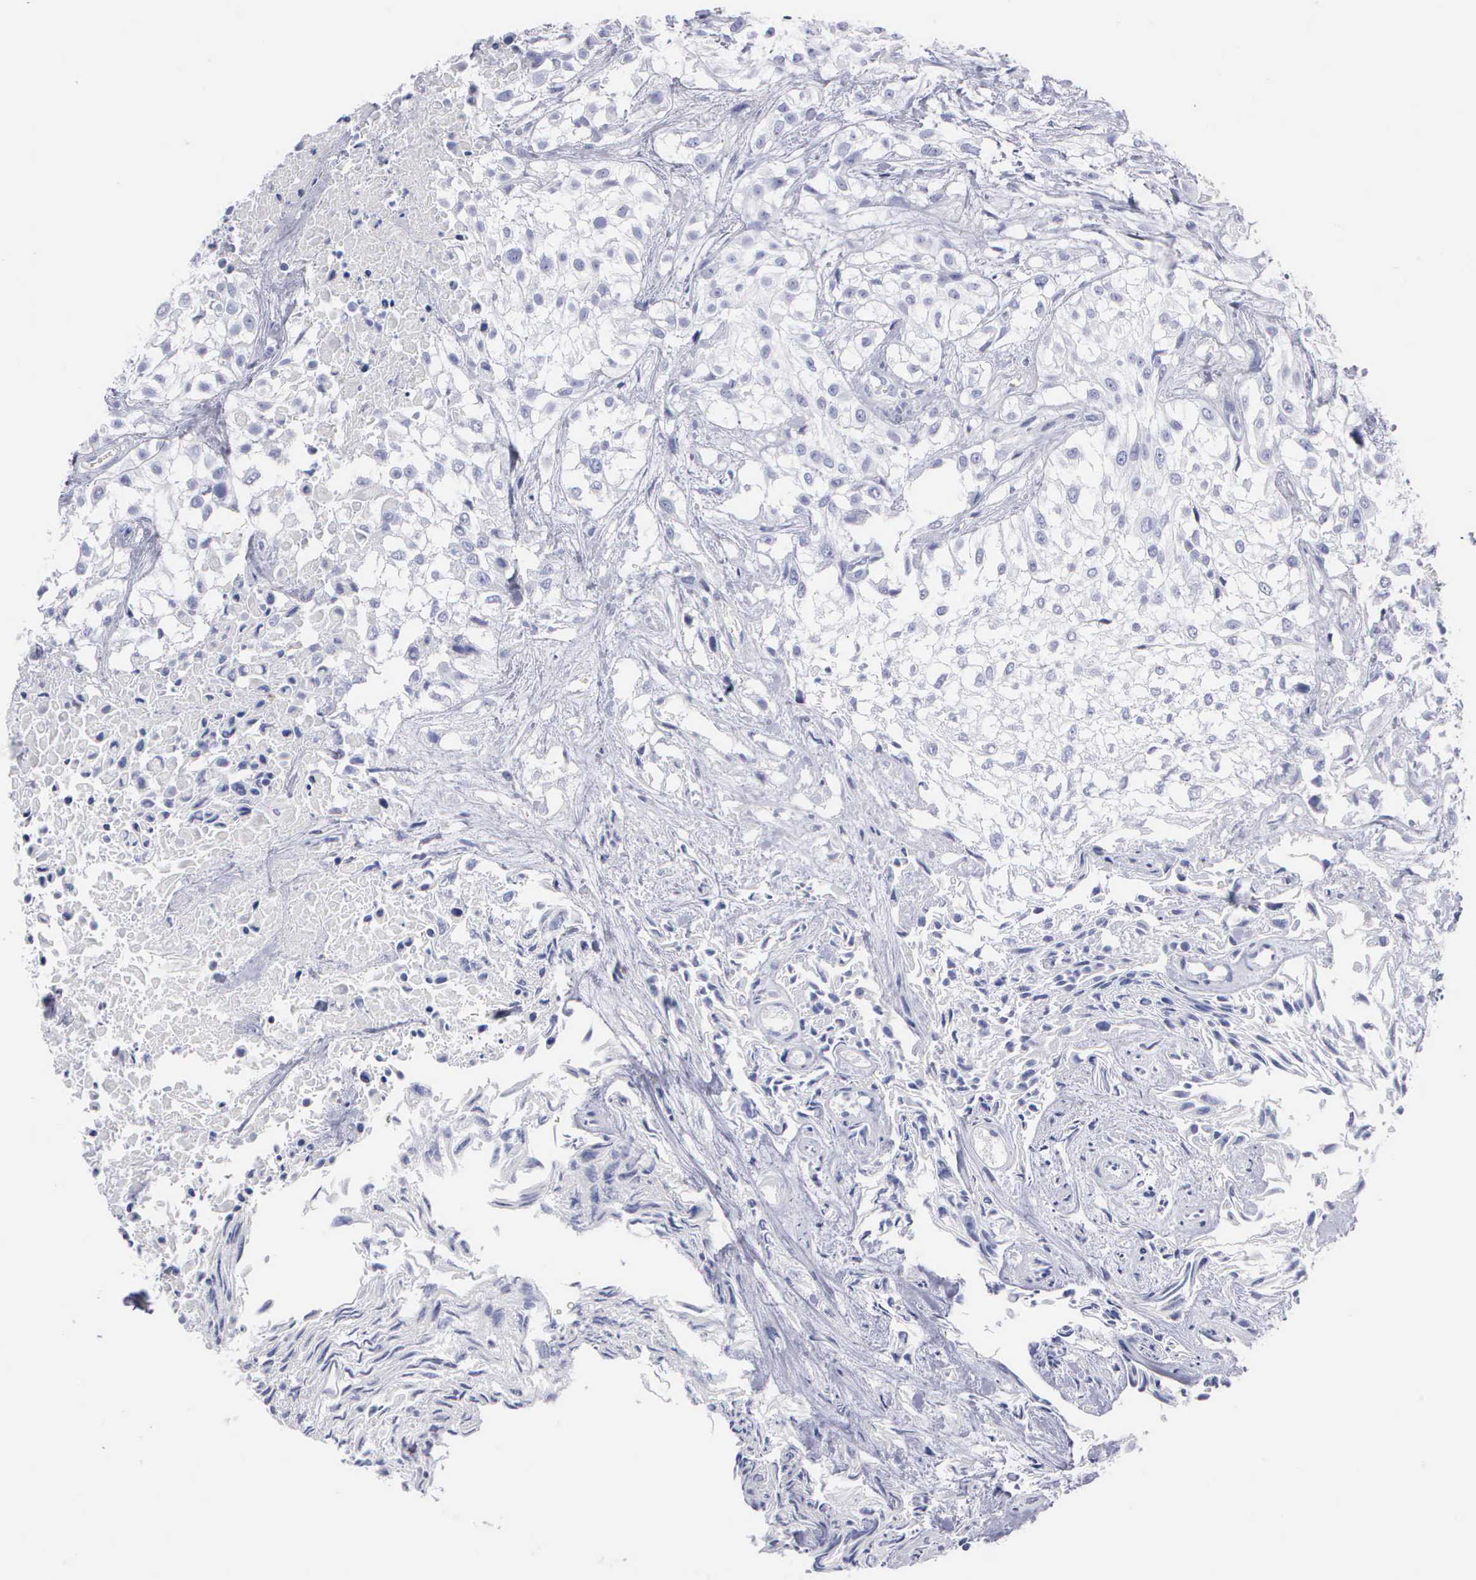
{"staining": {"intensity": "negative", "quantity": "none", "location": "none"}, "tissue": "urothelial cancer", "cell_type": "Tumor cells", "image_type": "cancer", "snomed": [{"axis": "morphology", "description": "Urothelial carcinoma, High grade"}, {"axis": "topography", "description": "Urinary bladder"}], "caption": "Immunohistochemical staining of human urothelial cancer displays no significant positivity in tumor cells.", "gene": "CYP19A1", "patient": {"sex": "male", "age": 56}}